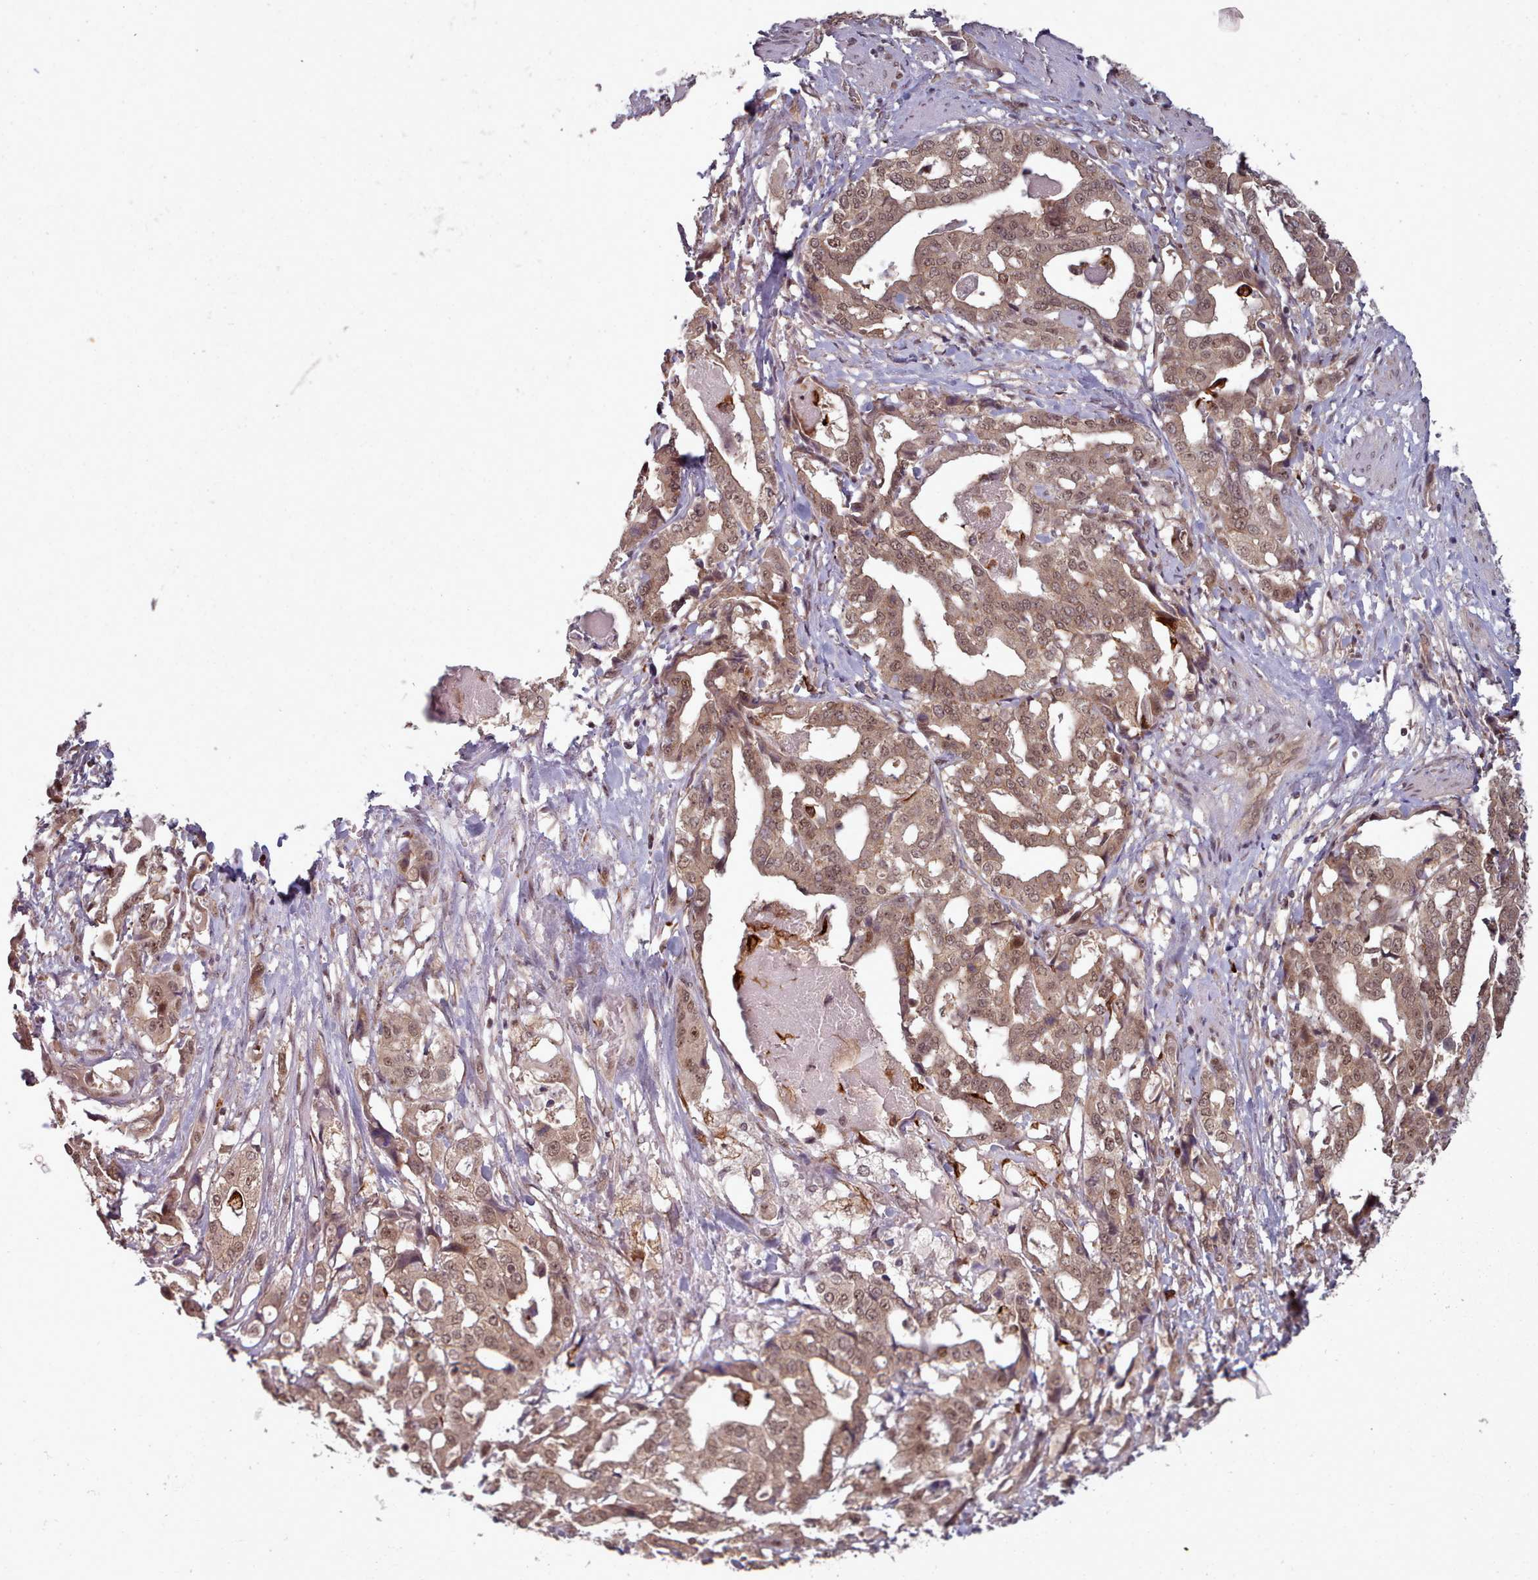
{"staining": {"intensity": "moderate", "quantity": ">75%", "location": "cytoplasmic/membranous,nuclear"}, "tissue": "stomach cancer", "cell_type": "Tumor cells", "image_type": "cancer", "snomed": [{"axis": "morphology", "description": "Adenocarcinoma, NOS"}, {"axis": "topography", "description": "Stomach"}], "caption": "Protein staining of adenocarcinoma (stomach) tissue demonstrates moderate cytoplasmic/membranous and nuclear staining in about >75% of tumor cells.", "gene": "DHX8", "patient": {"sex": "male", "age": 48}}